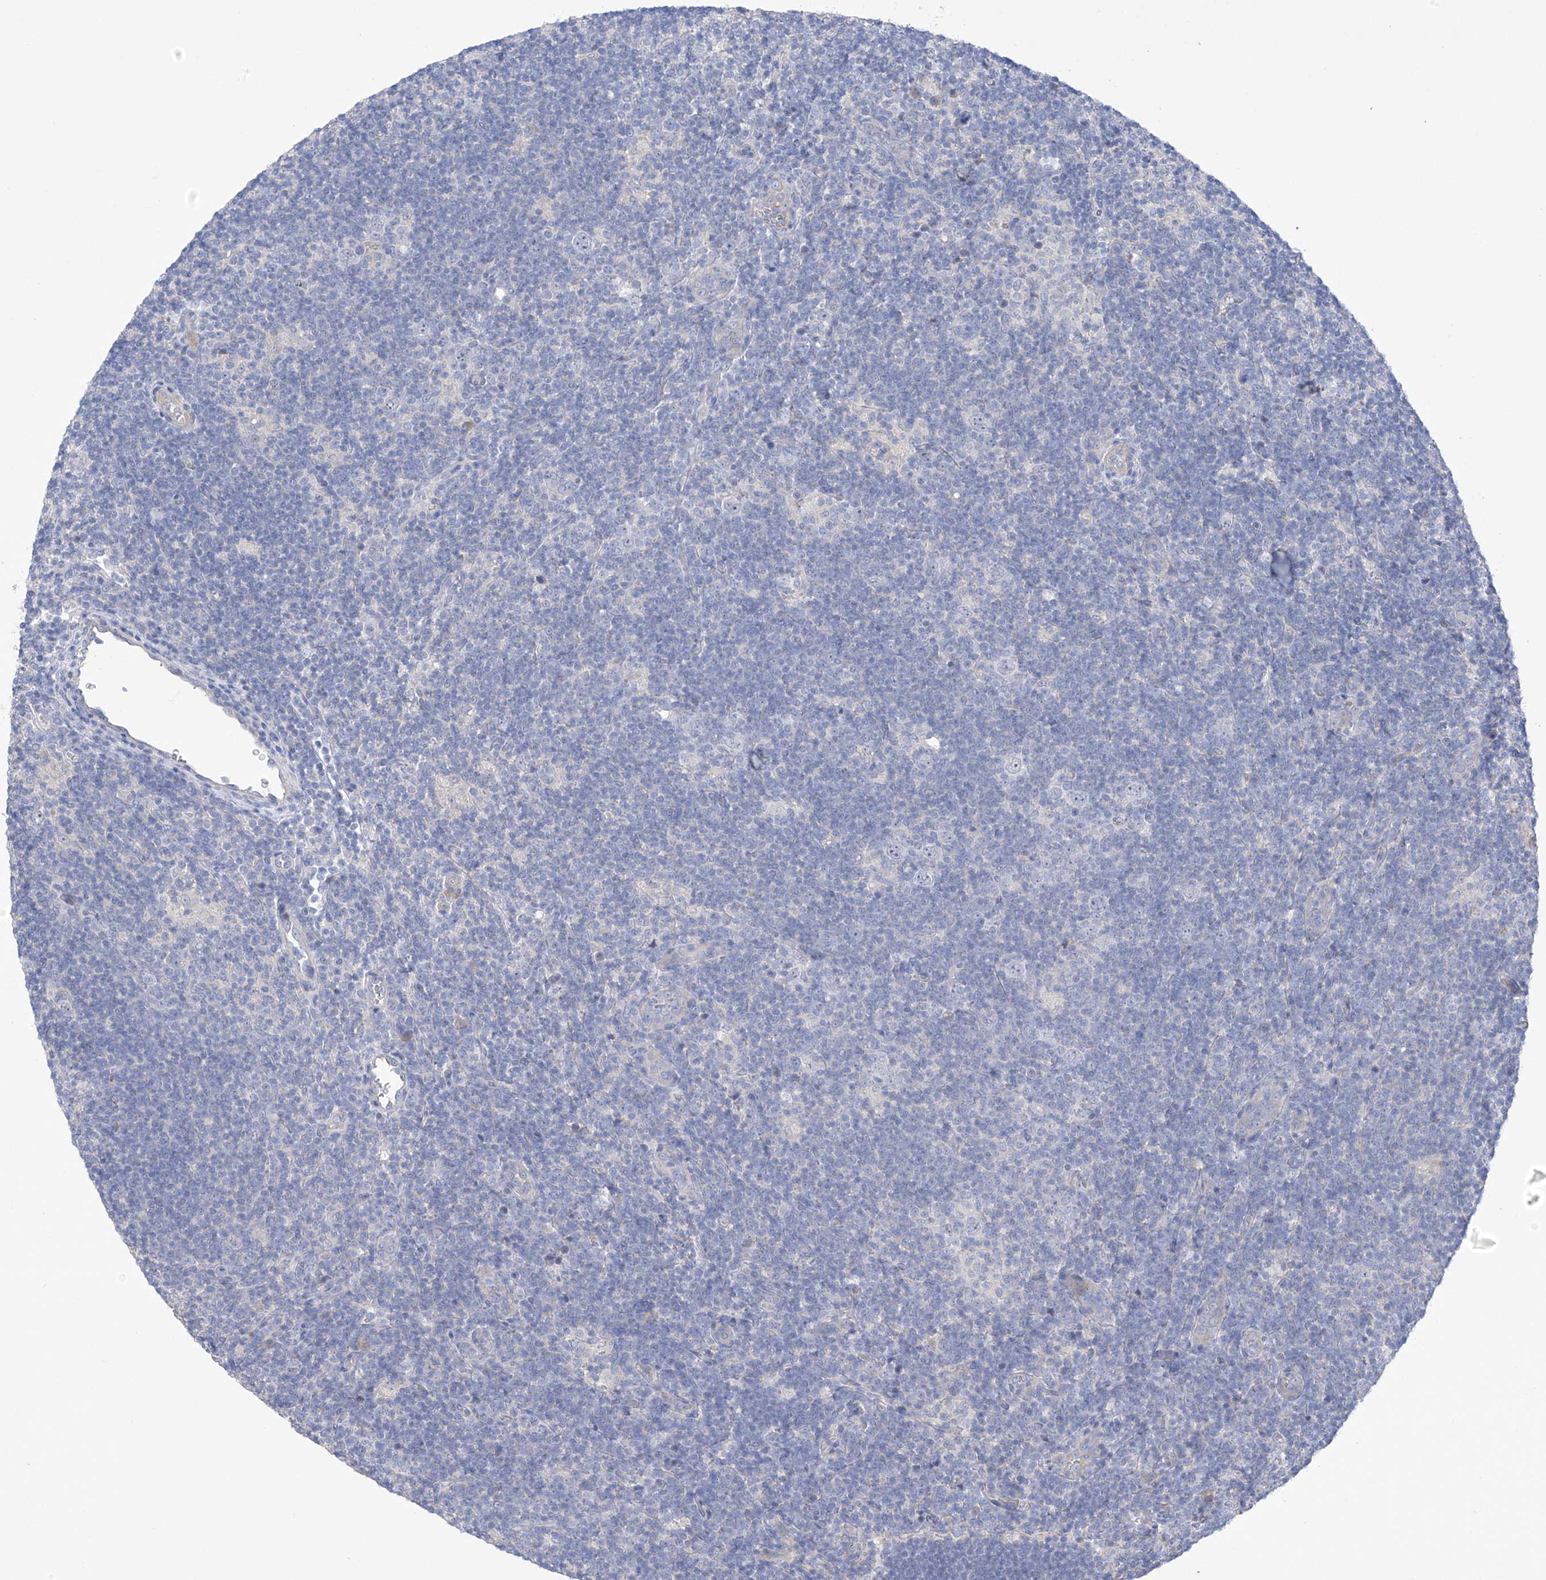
{"staining": {"intensity": "negative", "quantity": "none", "location": "none"}, "tissue": "lymphoma", "cell_type": "Tumor cells", "image_type": "cancer", "snomed": [{"axis": "morphology", "description": "Hodgkin's disease, NOS"}, {"axis": "topography", "description": "Lymph node"}], "caption": "Immunohistochemical staining of human Hodgkin's disease displays no significant expression in tumor cells.", "gene": "PRSS12", "patient": {"sex": "female", "age": 57}}